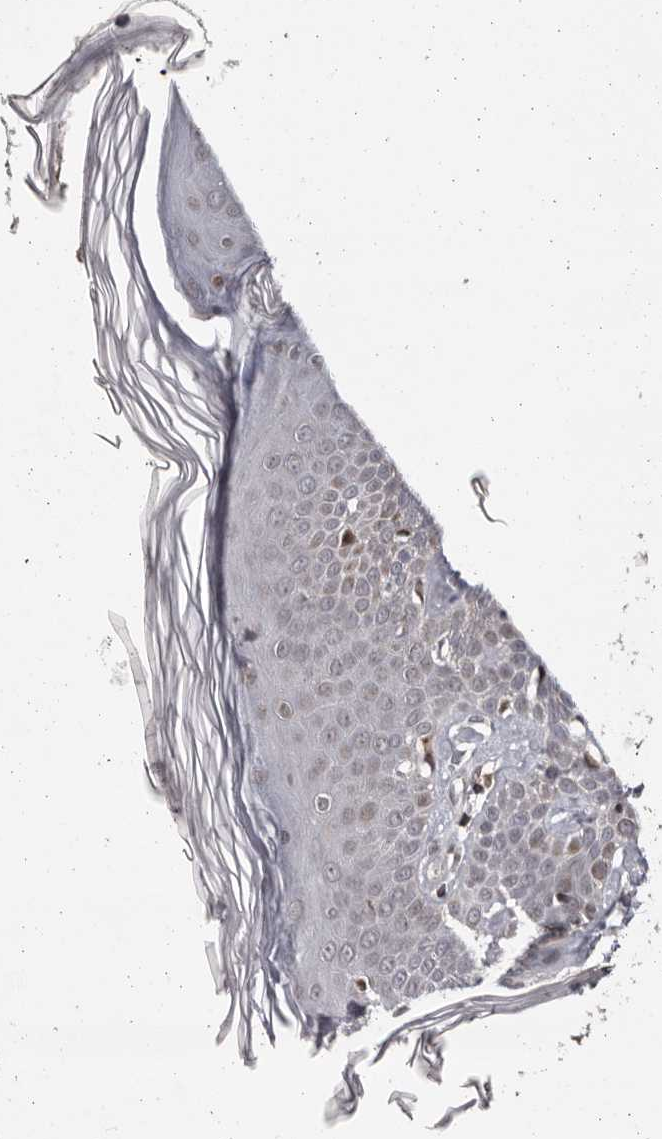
{"staining": {"intensity": "weak", "quantity": "25%-75%", "location": "nuclear"}, "tissue": "skin", "cell_type": "Fibroblasts", "image_type": "normal", "snomed": [{"axis": "morphology", "description": "Normal tissue, NOS"}, {"axis": "topography", "description": "Skin"}], "caption": "Approximately 25%-75% of fibroblasts in benign human skin display weak nuclear protein staining as visualized by brown immunohistochemical staining.", "gene": "C17orf99", "patient": {"sex": "female", "age": 64}}